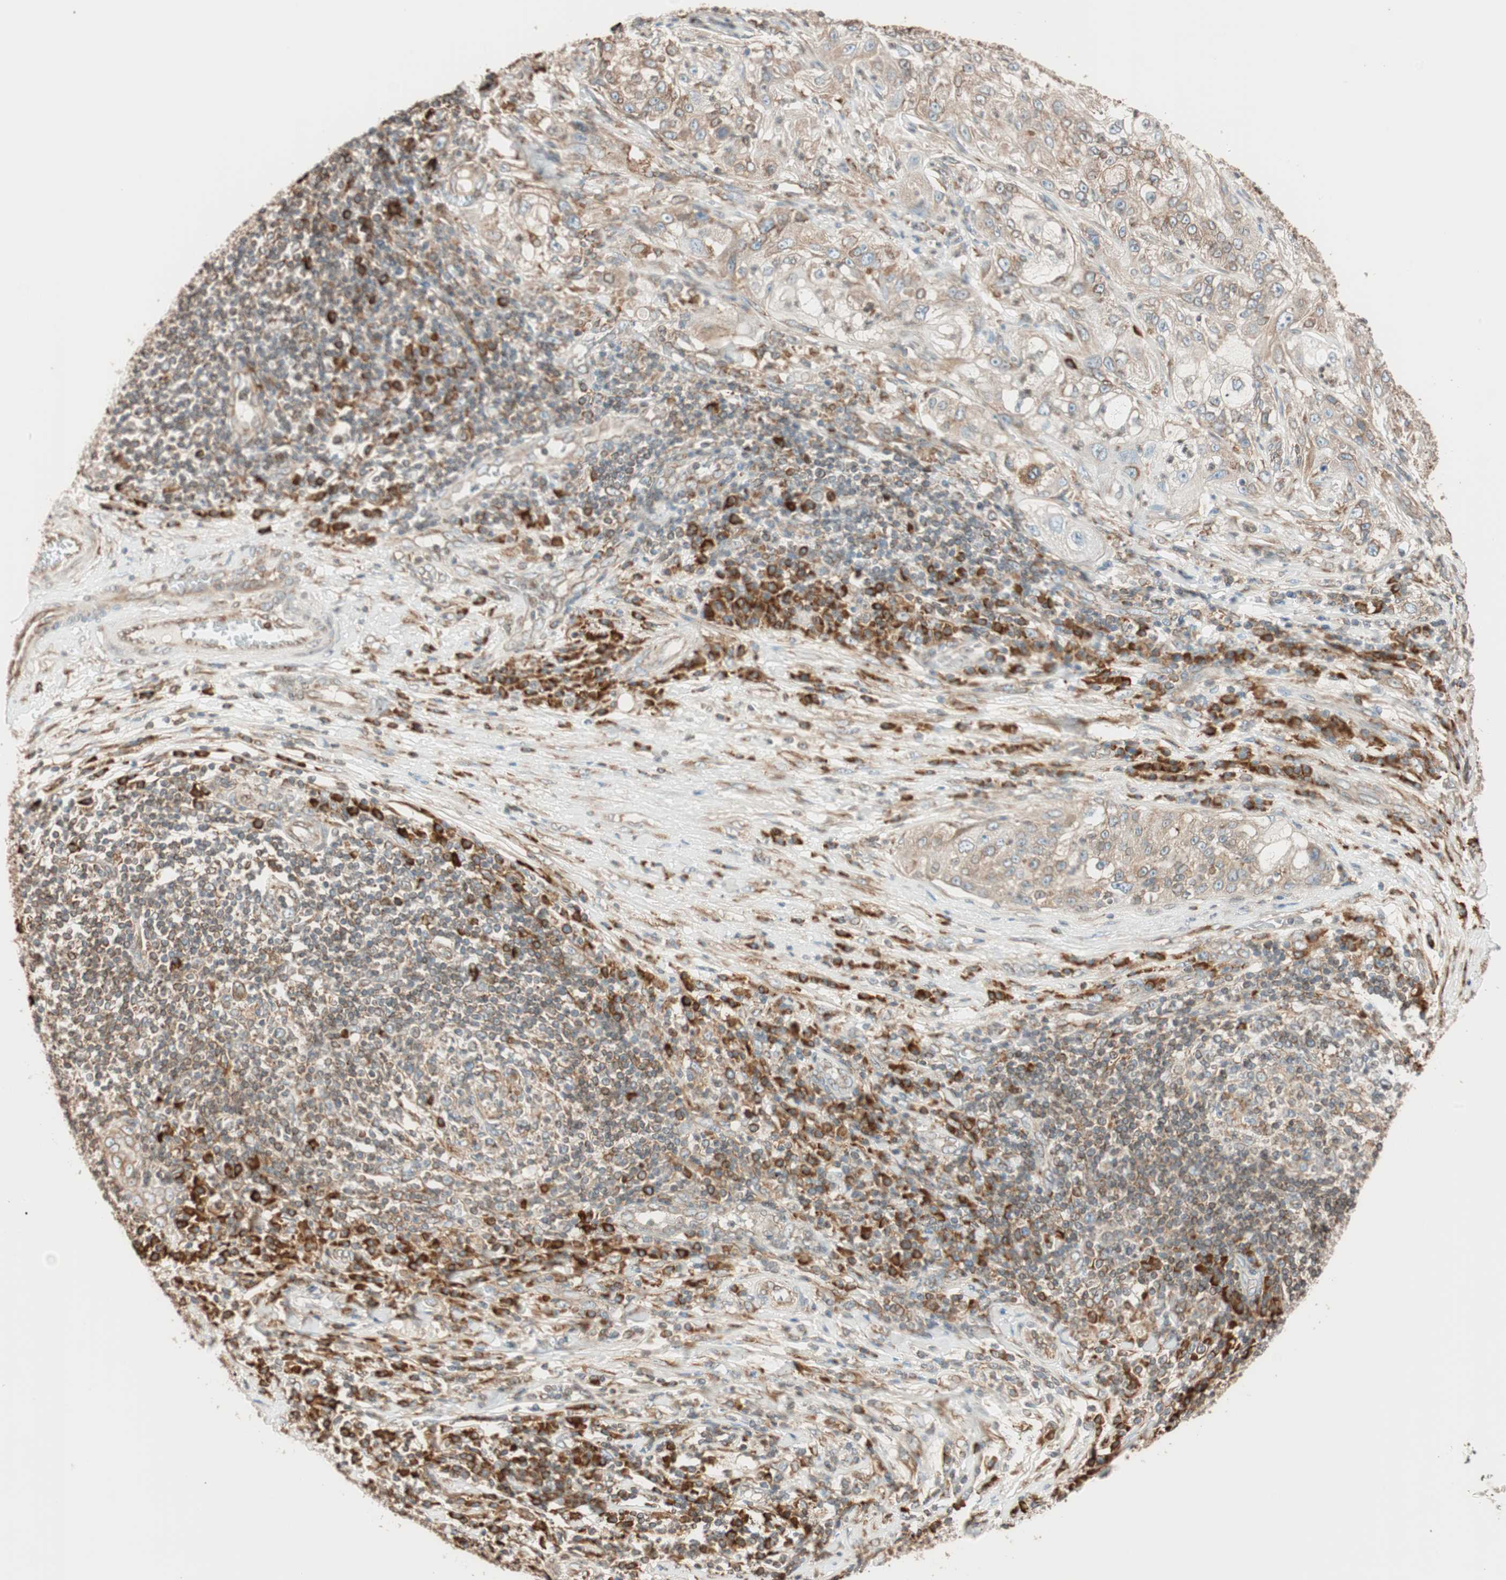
{"staining": {"intensity": "weak", "quantity": ">75%", "location": "cytoplasmic/membranous"}, "tissue": "lung cancer", "cell_type": "Tumor cells", "image_type": "cancer", "snomed": [{"axis": "morphology", "description": "Inflammation, NOS"}, {"axis": "morphology", "description": "Squamous cell carcinoma, NOS"}, {"axis": "topography", "description": "Lymph node"}, {"axis": "topography", "description": "Soft tissue"}, {"axis": "topography", "description": "Lung"}], "caption": "Immunohistochemical staining of squamous cell carcinoma (lung) shows low levels of weak cytoplasmic/membranous staining in about >75% of tumor cells.", "gene": "PRKCSH", "patient": {"sex": "male", "age": 66}}